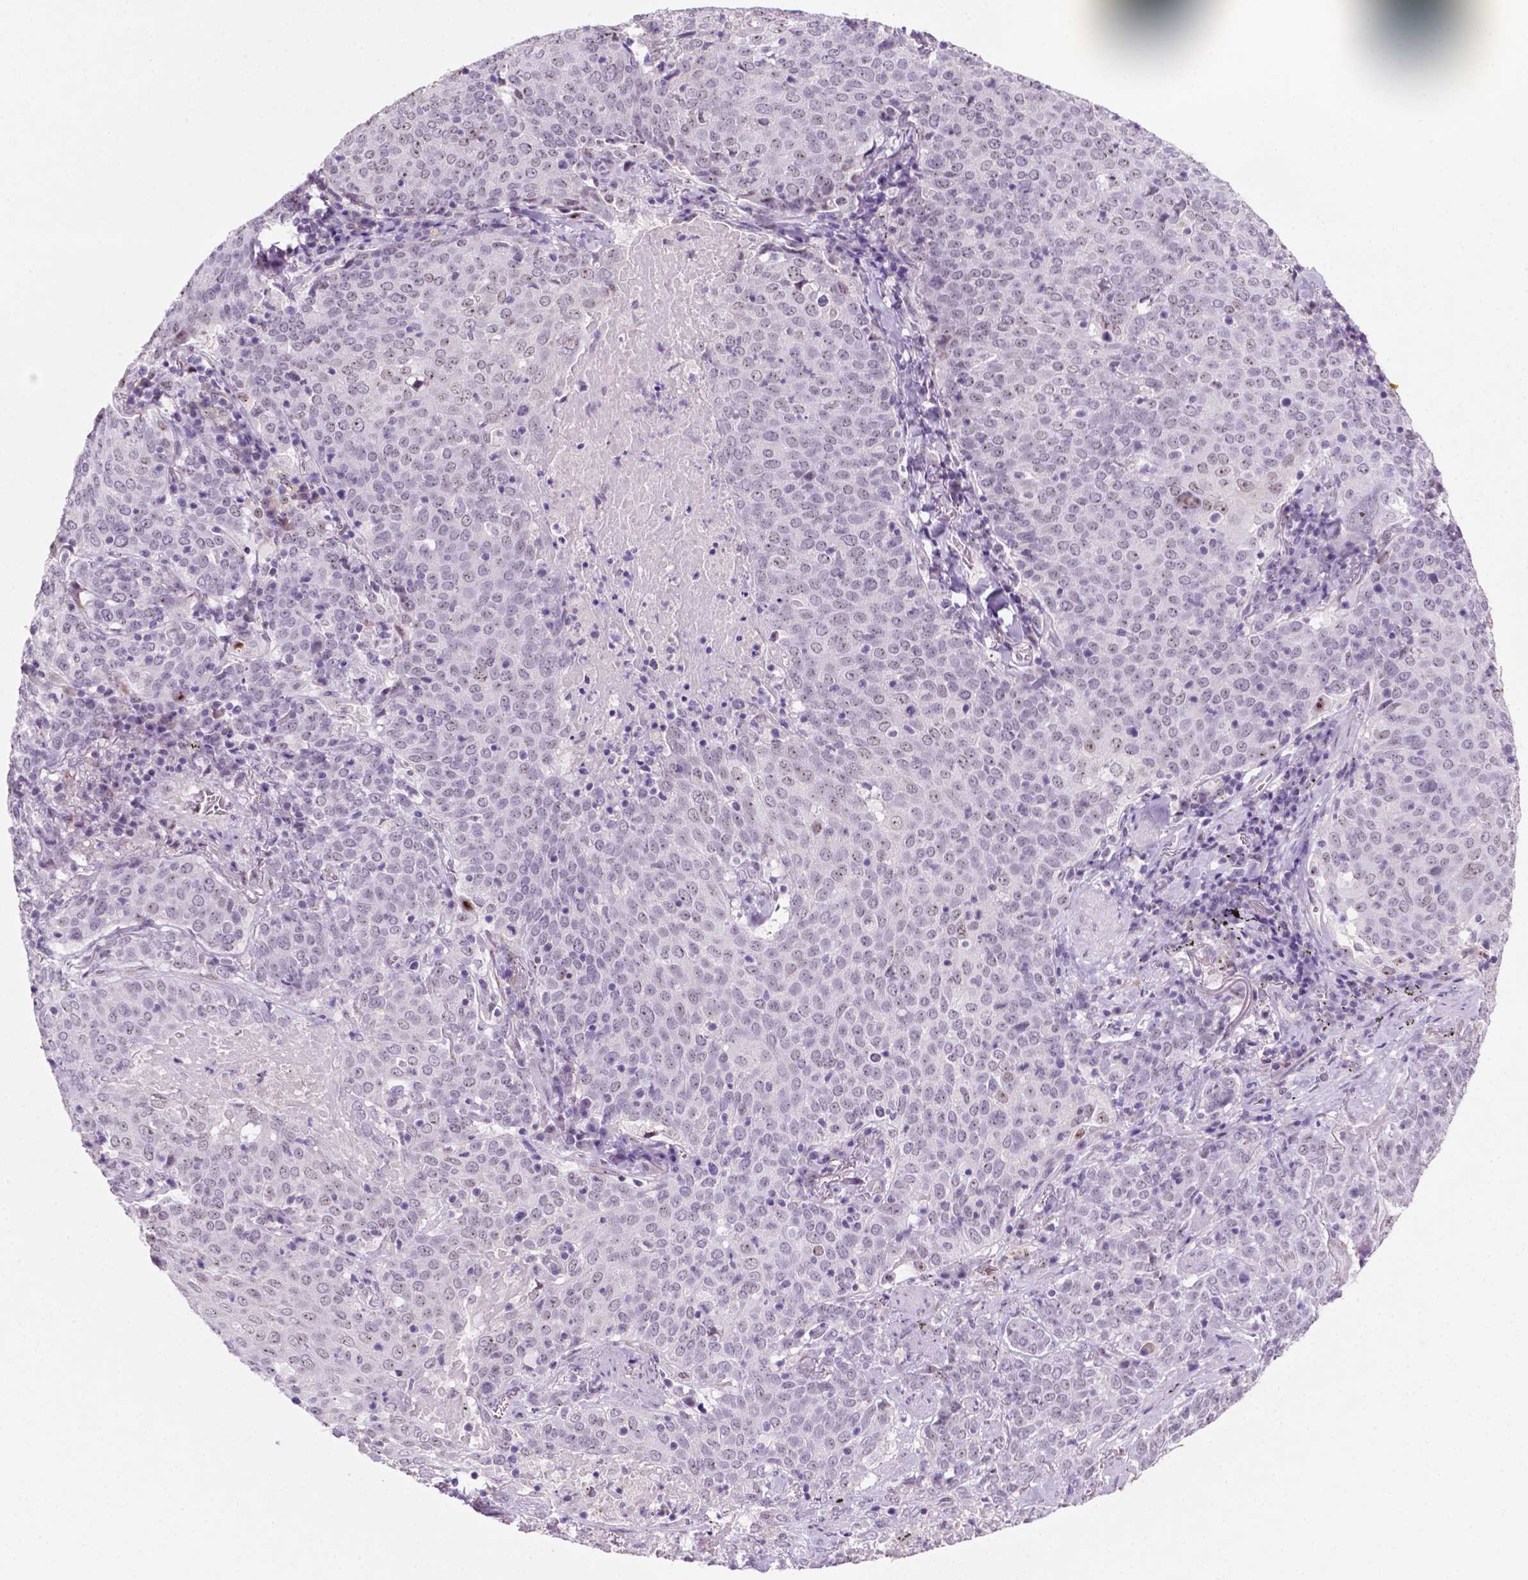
{"staining": {"intensity": "weak", "quantity": "<25%", "location": "nuclear"}, "tissue": "lung cancer", "cell_type": "Tumor cells", "image_type": "cancer", "snomed": [{"axis": "morphology", "description": "Squamous cell carcinoma, NOS"}, {"axis": "topography", "description": "Lung"}], "caption": "An immunohistochemistry (IHC) micrograph of lung squamous cell carcinoma is shown. There is no staining in tumor cells of lung squamous cell carcinoma.", "gene": "C18orf21", "patient": {"sex": "male", "age": 82}}